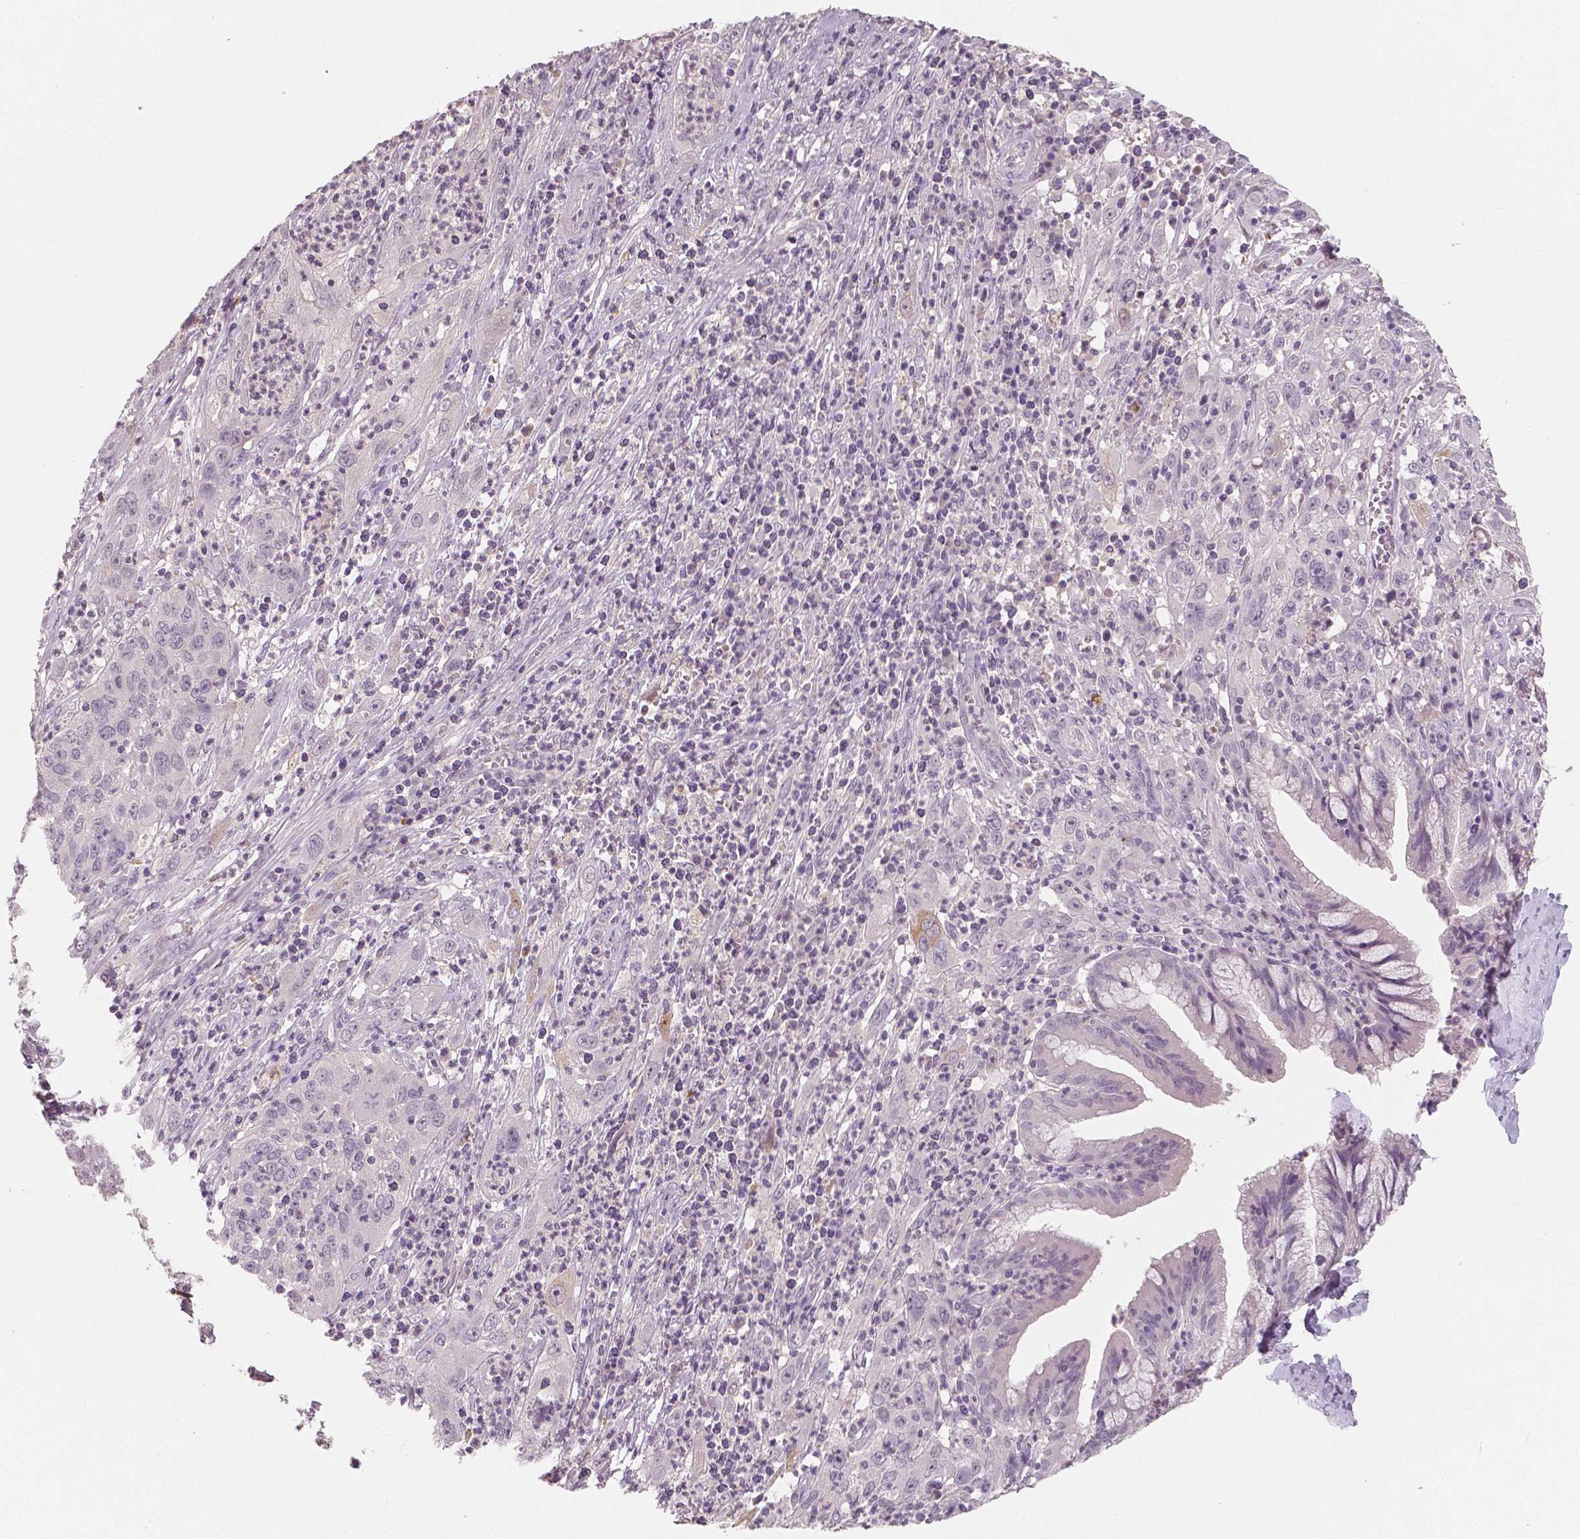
{"staining": {"intensity": "negative", "quantity": "none", "location": "none"}, "tissue": "cervical cancer", "cell_type": "Tumor cells", "image_type": "cancer", "snomed": [{"axis": "morphology", "description": "Squamous cell carcinoma, NOS"}, {"axis": "topography", "description": "Cervix"}], "caption": "An immunohistochemistry (IHC) image of cervical cancer is shown. There is no staining in tumor cells of cervical cancer.", "gene": "RNASE7", "patient": {"sex": "female", "age": 32}}